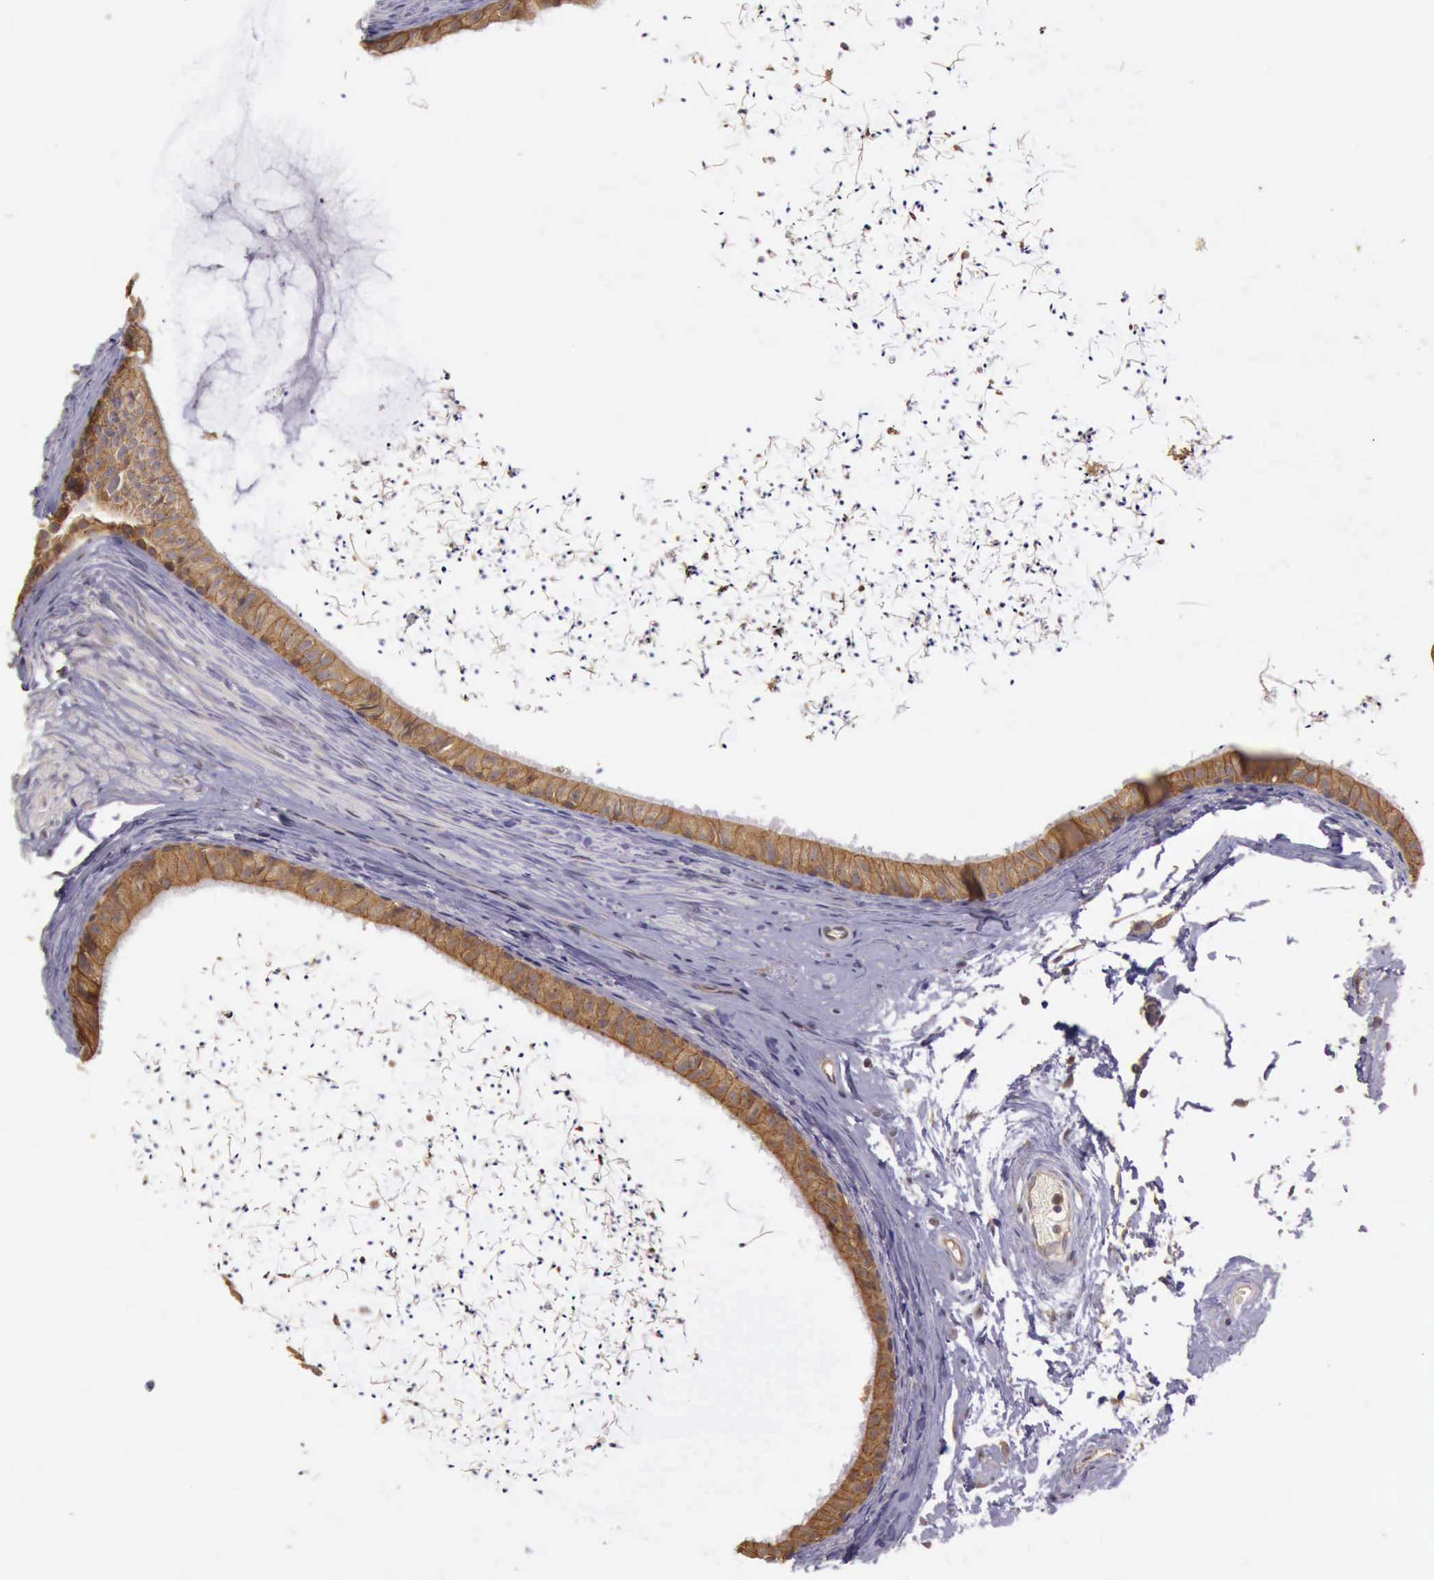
{"staining": {"intensity": "strong", "quantity": ">75%", "location": "cytoplasmic/membranous"}, "tissue": "epididymis", "cell_type": "Glandular cells", "image_type": "normal", "snomed": [{"axis": "morphology", "description": "Normal tissue, NOS"}, {"axis": "topography", "description": "Epididymis"}], "caption": "Immunohistochemical staining of unremarkable human epididymis exhibits >75% levels of strong cytoplasmic/membranous protein staining in approximately >75% of glandular cells.", "gene": "EIF5", "patient": {"sex": "male", "age": 77}}